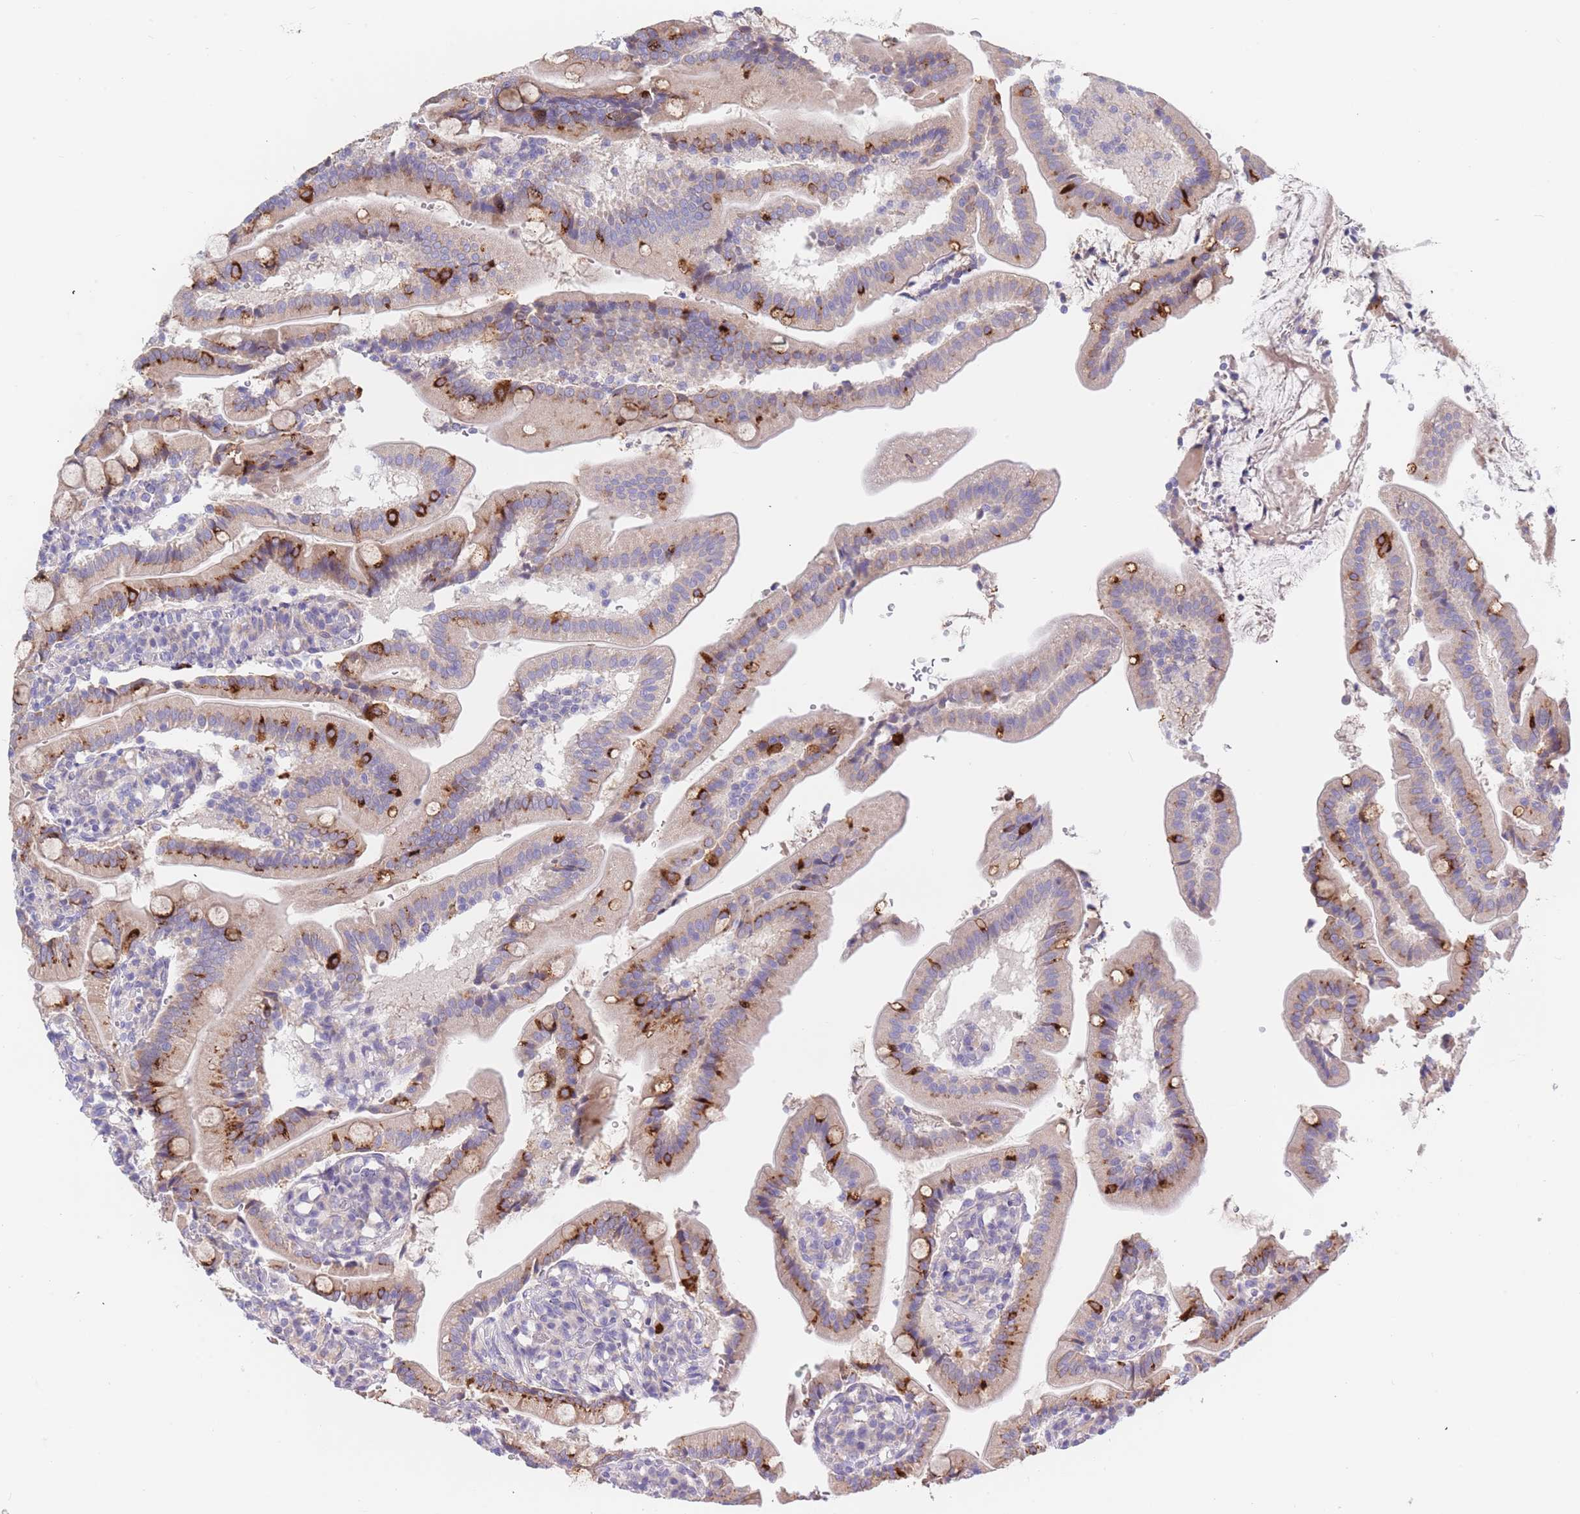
{"staining": {"intensity": "strong", "quantity": "25%-75%", "location": "cytoplasmic/membranous"}, "tissue": "duodenum", "cell_type": "Glandular cells", "image_type": "normal", "snomed": [{"axis": "morphology", "description": "Normal tissue, NOS"}, {"axis": "topography", "description": "Duodenum"}], "caption": "Protein staining of unremarkable duodenum exhibits strong cytoplasmic/membranous staining in about 25%-75% of glandular cells.", "gene": "BORCS5", "patient": {"sex": "female", "age": 67}}